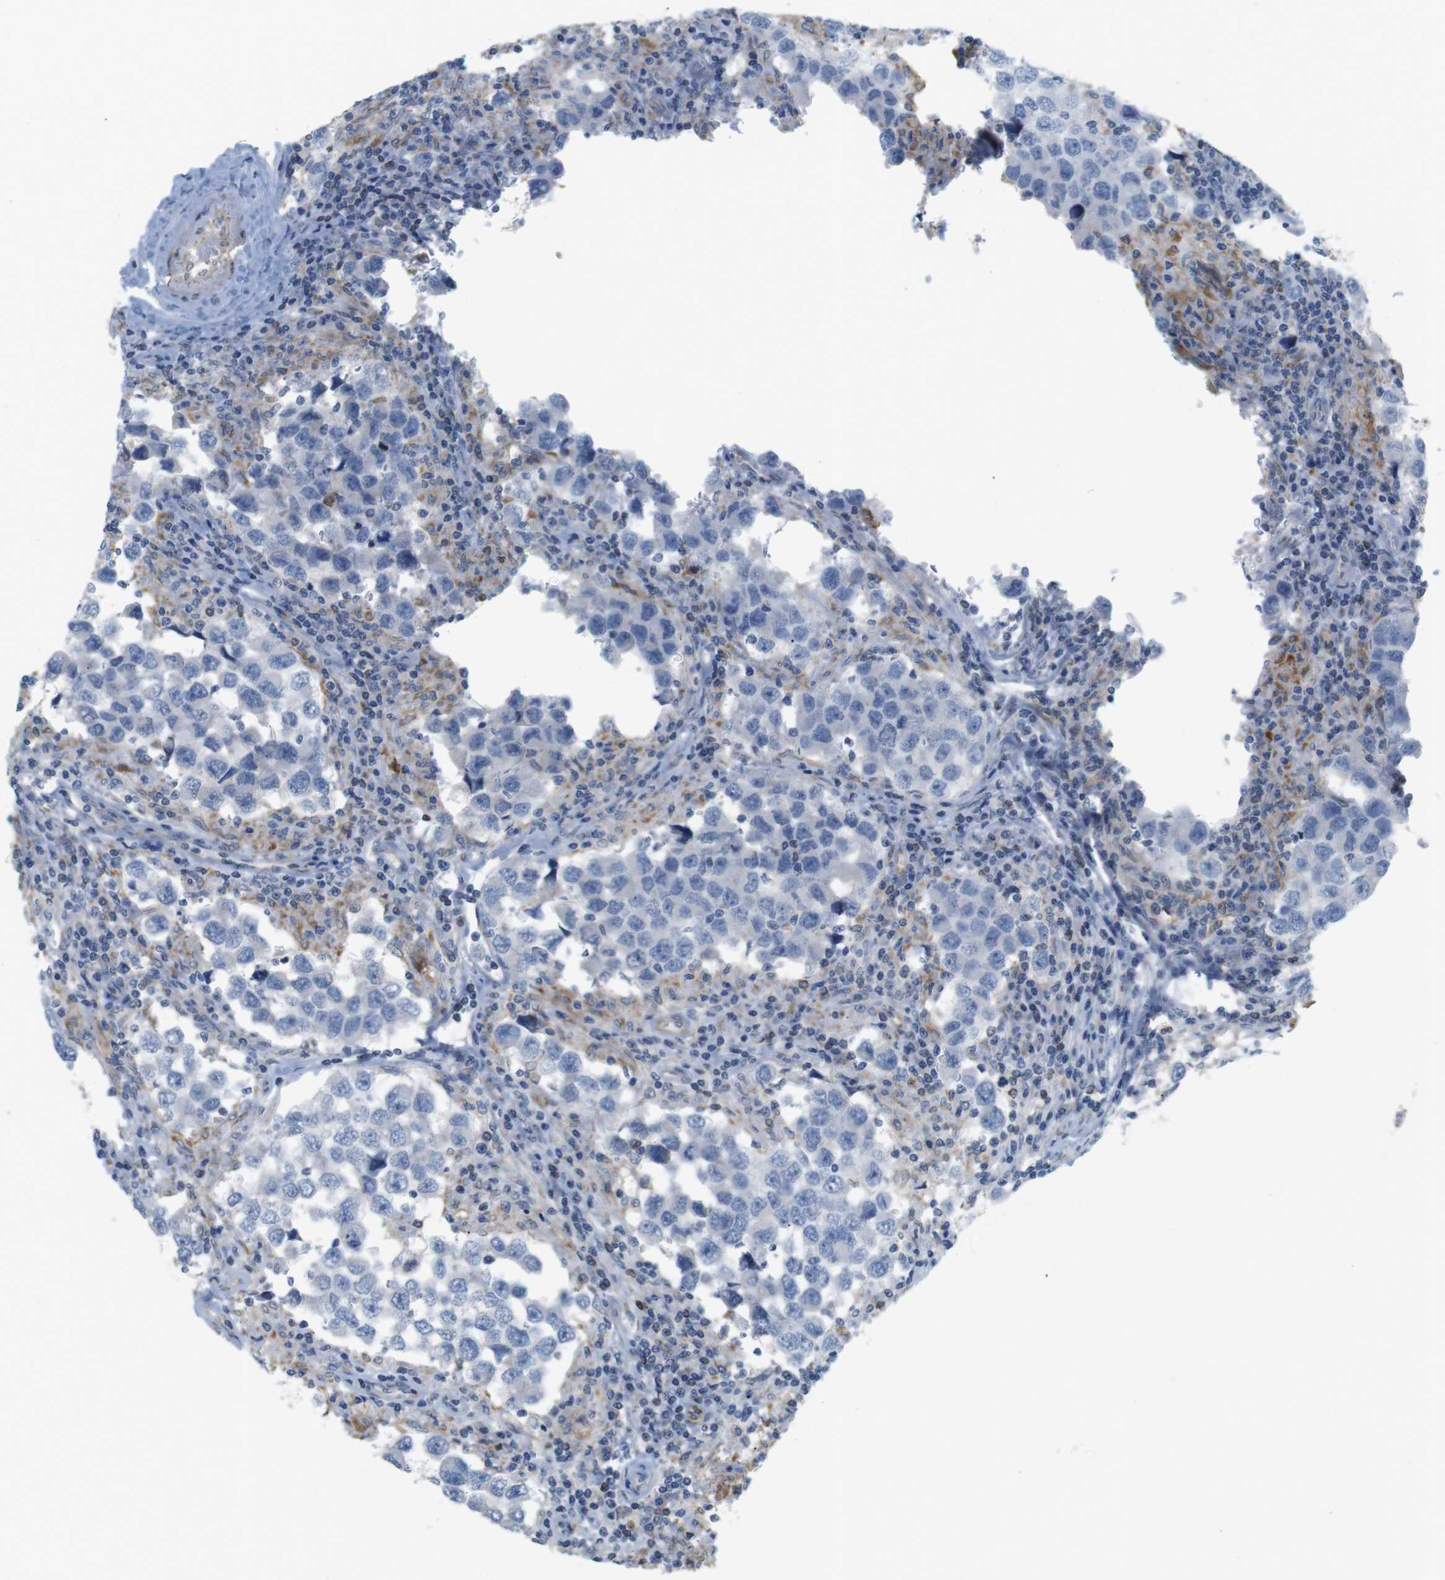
{"staining": {"intensity": "negative", "quantity": "none", "location": "none"}, "tissue": "testis cancer", "cell_type": "Tumor cells", "image_type": "cancer", "snomed": [{"axis": "morphology", "description": "Carcinoma, Embryonal, NOS"}, {"axis": "topography", "description": "Testis"}], "caption": "An immunohistochemistry micrograph of testis cancer is shown. There is no staining in tumor cells of testis cancer.", "gene": "ITPR1", "patient": {"sex": "male", "age": 21}}